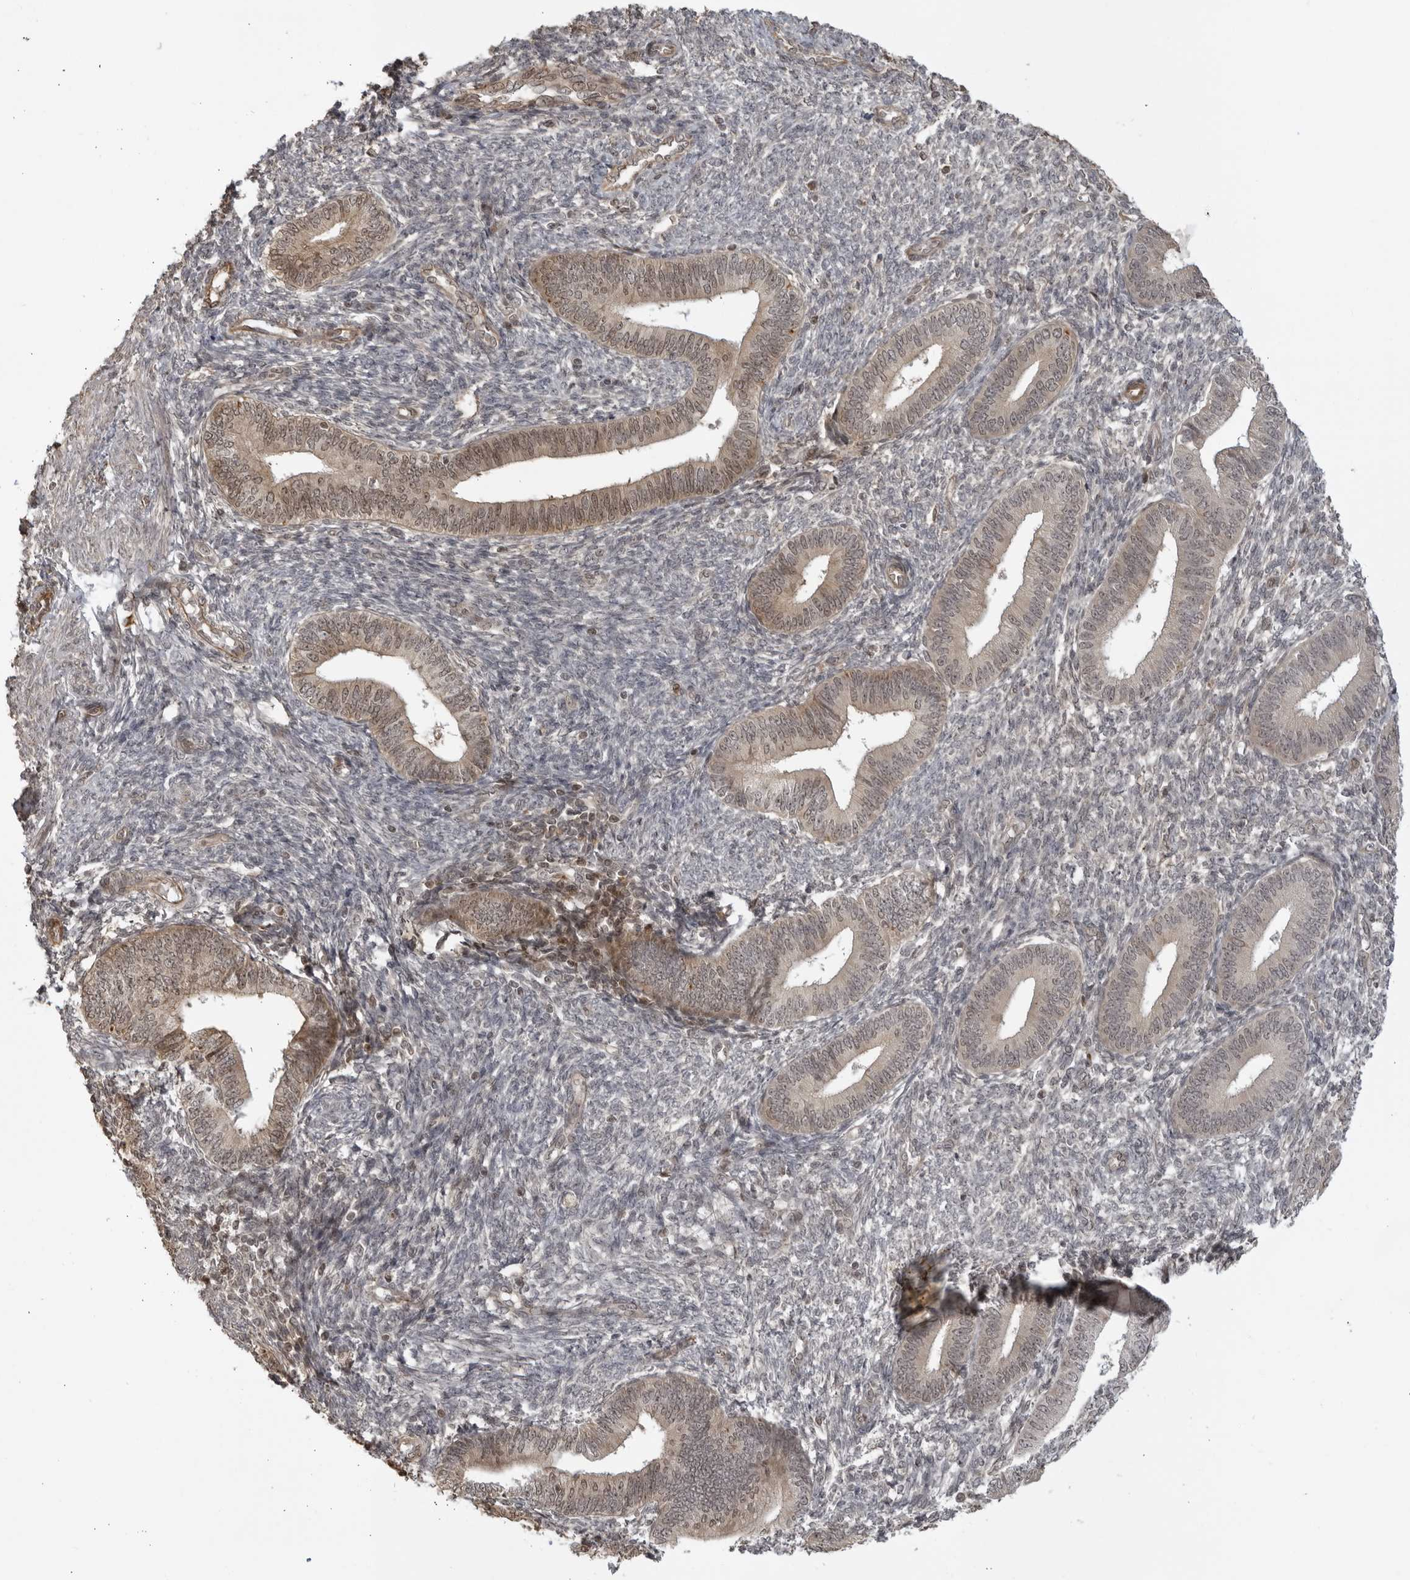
{"staining": {"intensity": "weak", "quantity": "25%-75%", "location": "nuclear"}, "tissue": "endometrium", "cell_type": "Cells in endometrial stroma", "image_type": "normal", "snomed": [{"axis": "morphology", "description": "Normal tissue, NOS"}, {"axis": "topography", "description": "Endometrium"}], "caption": "This histopathology image exhibits immunohistochemistry (IHC) staining of benign endometrium, with low weak nuclear staining in approximately 25%-75% of cells in endometrial stroma.", "gene": "TCF21", "patient": {"sex": "female", "age": 46}}